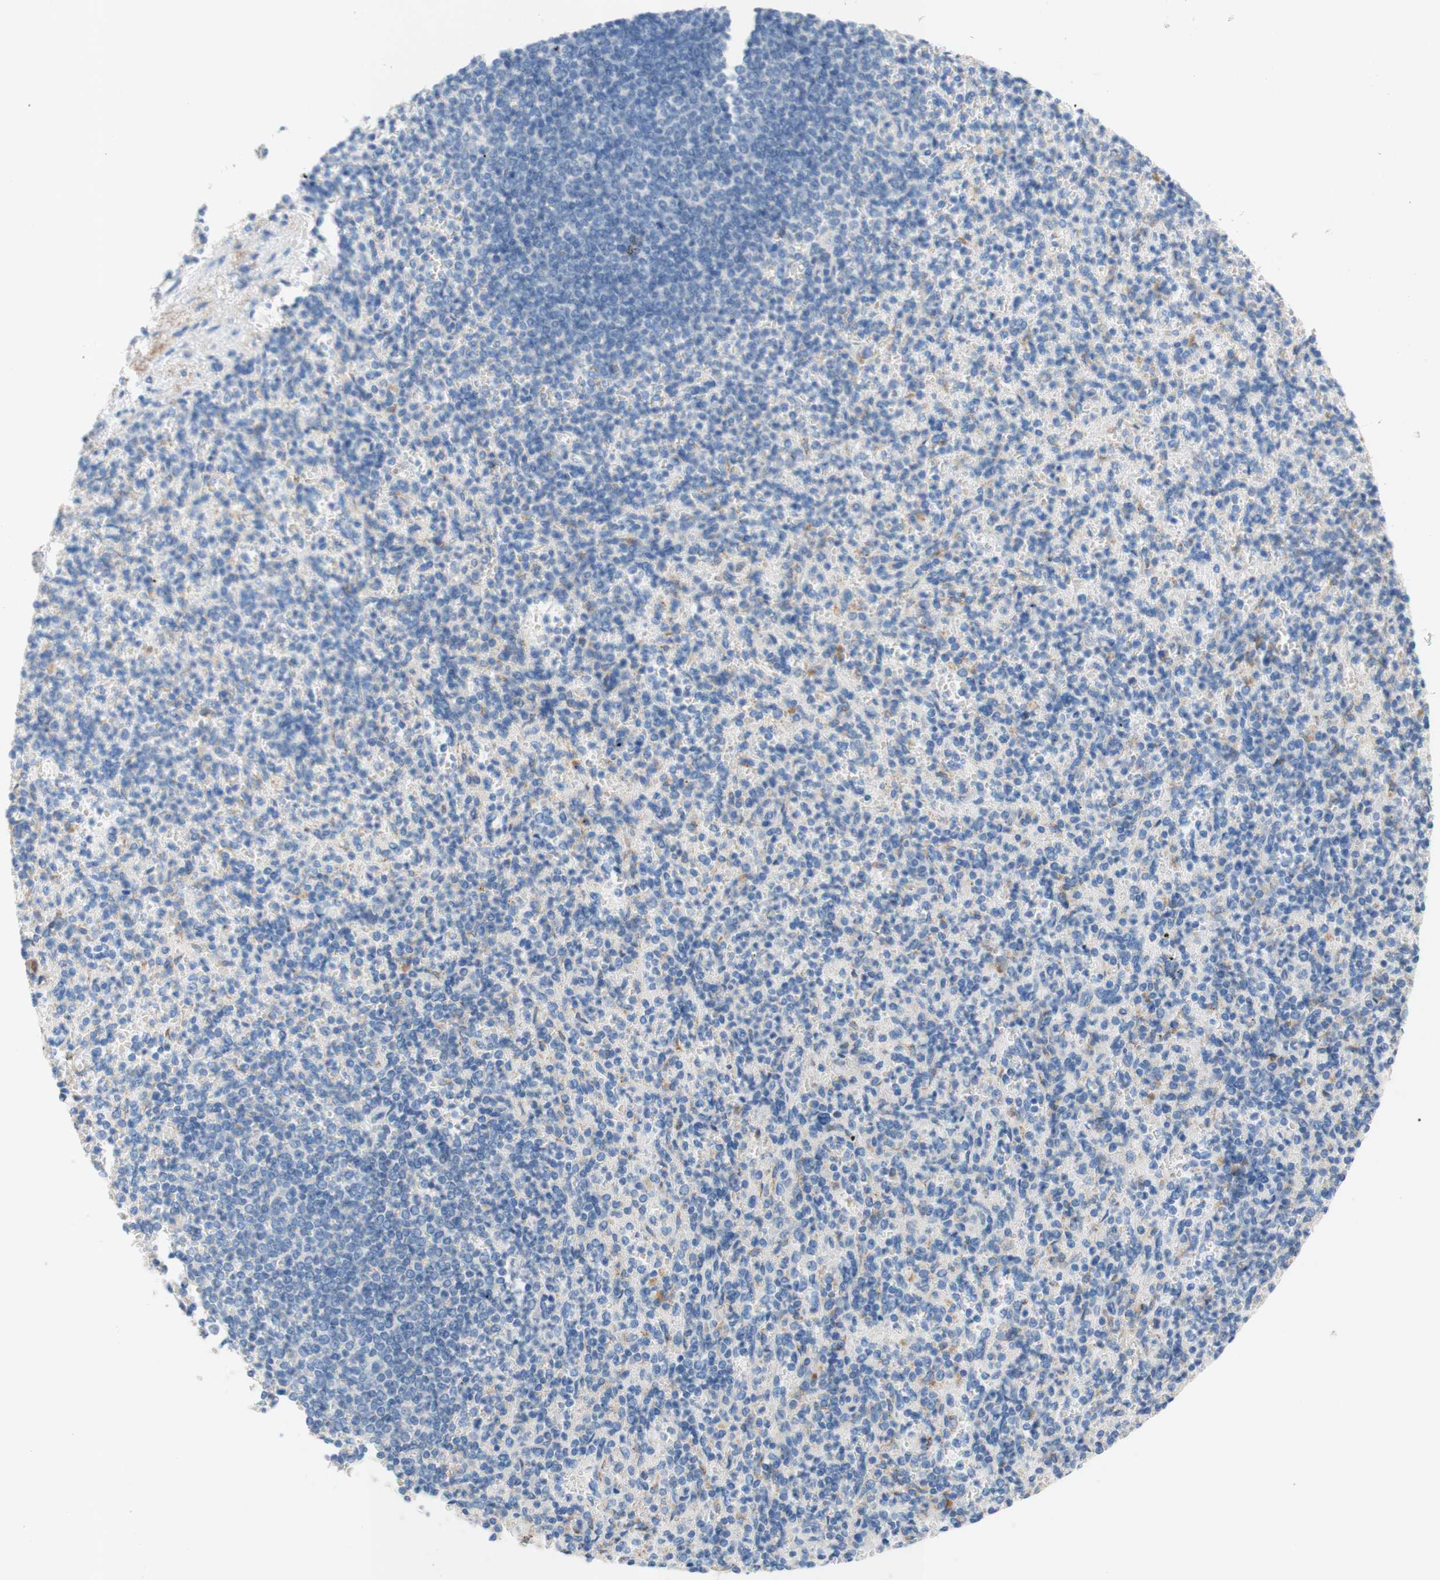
{"staining": {"intensity": "weak", "quantity": "<25%", "location": "cytoplasmic/membranous"}, "tissue": "spleen", "cell_type": "Cells in red pulp", "image_type": "normal", "snomed": [{"axis": "morphology", "description": "Normal tissue, NOS"}, {"axis": "topography", "description": "Spleen"}], "caption": "High magnification brightfield microscopy of unremarkable spleen stained with DAB (3,3'-diaminobenzidine) (brown) and counterstained with hematoxylin (blue): cells in red pulp show no significant expression. (DAB IHC, high magnification).", "gene": "POLR2J3", "patient": {"sex": "female", "age": 74}}